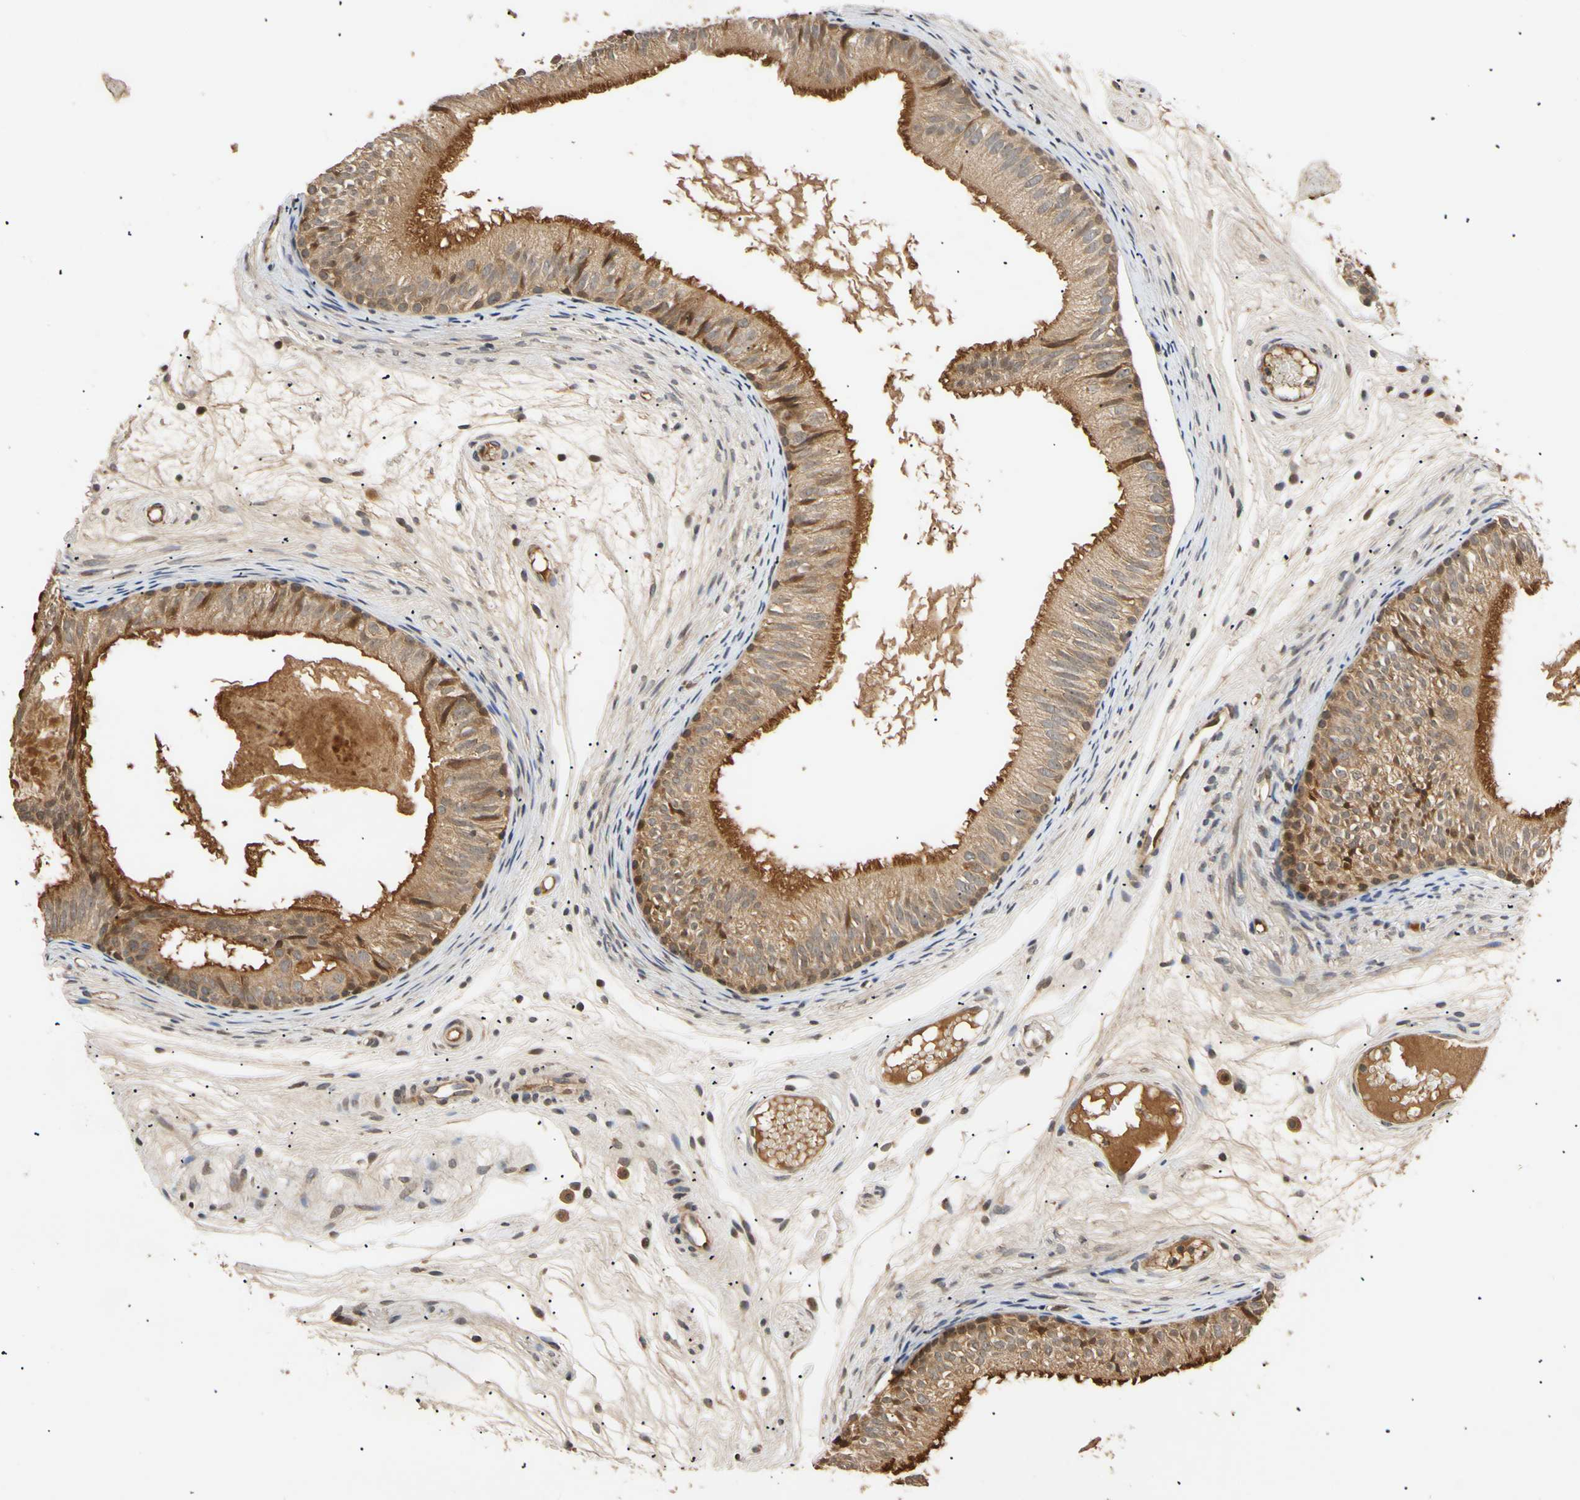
{"staining": {"intensity": "moderate", "quantity": ">75%", "location": "cytoplasmic/membranous"}, "tissue": "epididymis", "cell_type": "Glandular cells", "image_type": "normal", "snomed": [{"axis": "morphology", "description": "Normal tissue, NOS"}, {"axis": "morphology", "description": "Atrophy, NOS"}, {"axis": "topography", "description": "Testis"}, {"axis": "topography", "description": "Epididymis"}], "caption": "IHC image of unremarkable epididymis stained for a protein (brown), which demonstrates medium levels of moderate cytoplasmic/membranous expression in approximately >75% of glandular cells.", "gene": "MRPS22", "patient": {"sex": "male", "age": 18}}